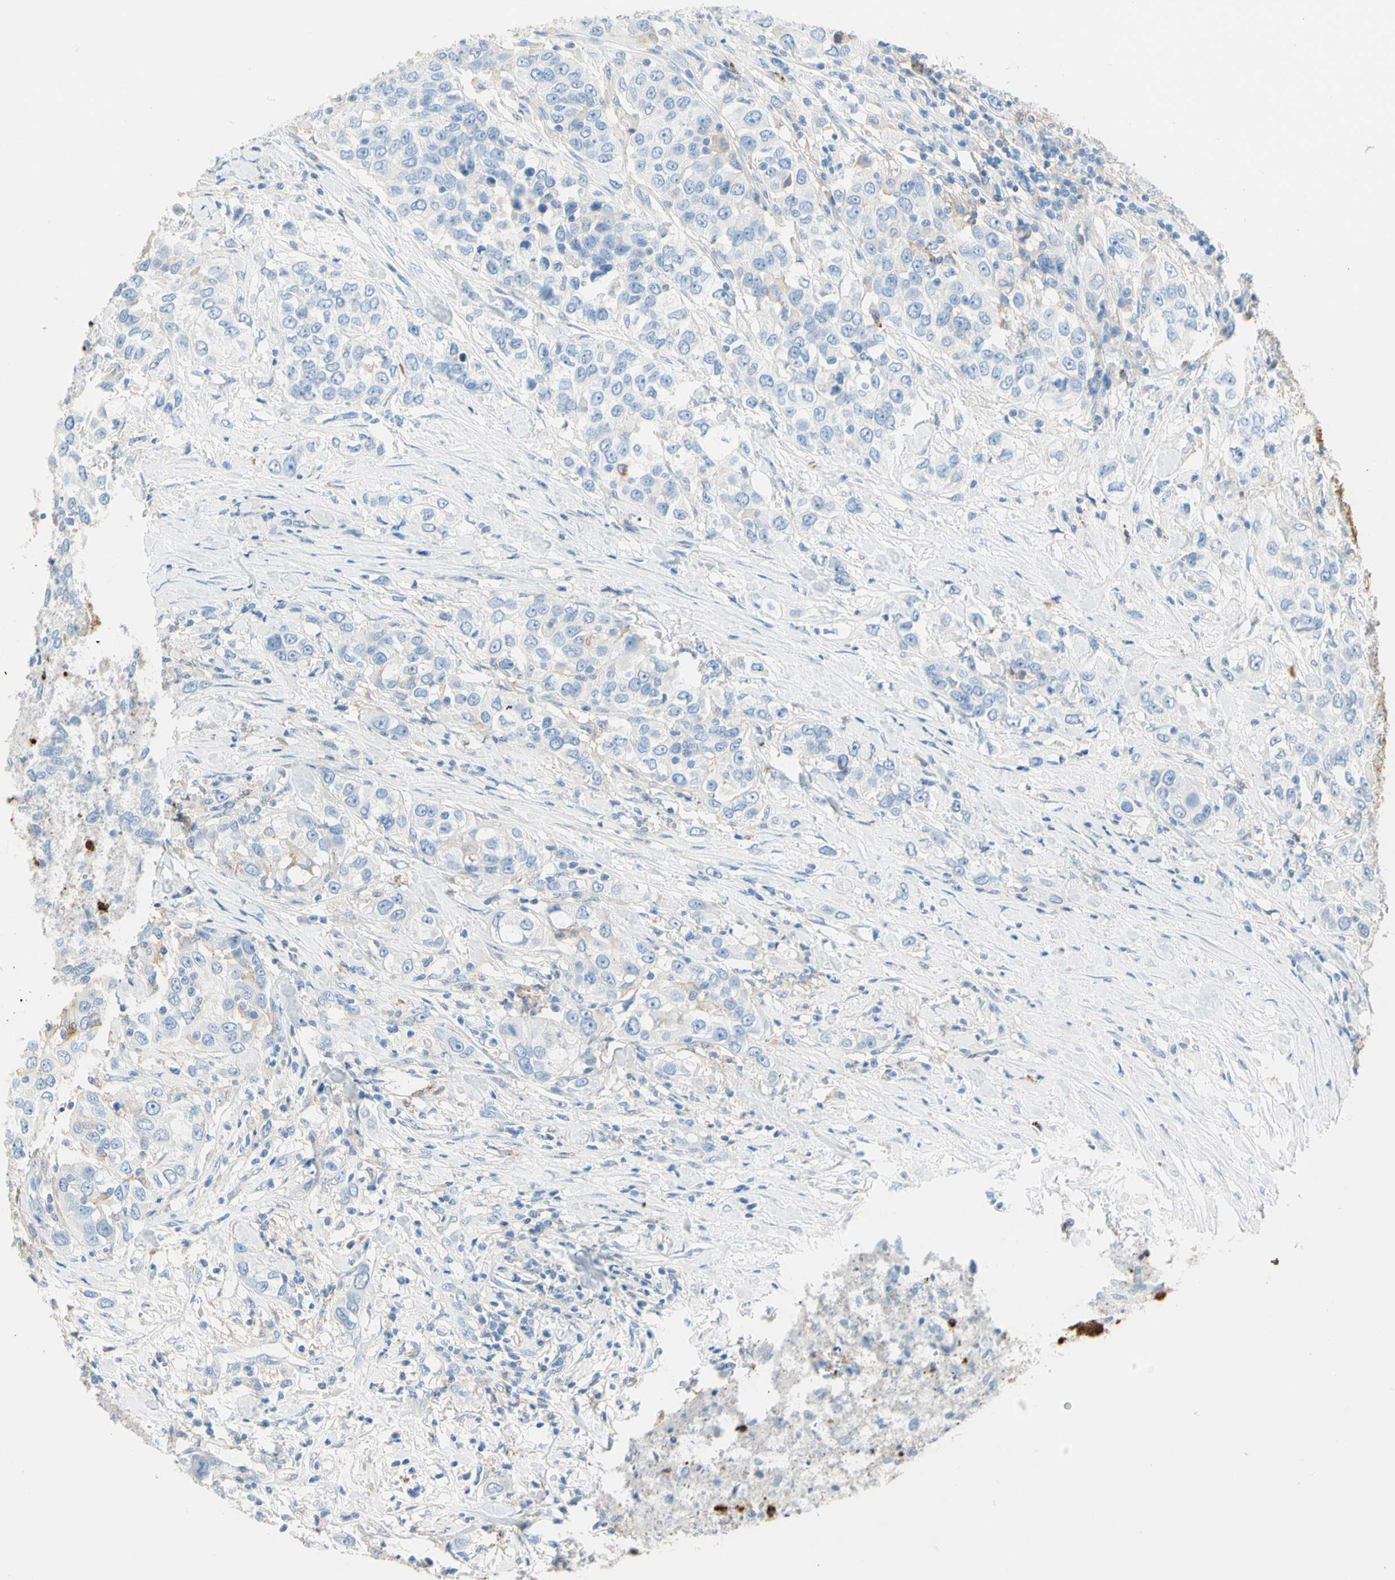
{"staining": {"intensity": "negative", "quantity": "none", "location": "none"}, "tissue": "urothelial cancer", "cell_type": "Tumor cells", "image_type": "cancer", "snomed": [{"axis": "morphology", "description": "Urothelial carcinoma, High grade"}, {"axis": "topography", "description": "Urinary bladder"}], "caption": "Immunohistochemical staining of urothelial cancer demonstrates no significant staining in tumor cells. (DAB (3,3'-diaminobenzidine) IHC, high magnification).", "gene": "CLEC4A", "patient": {"sex": "female", "age": 80}}